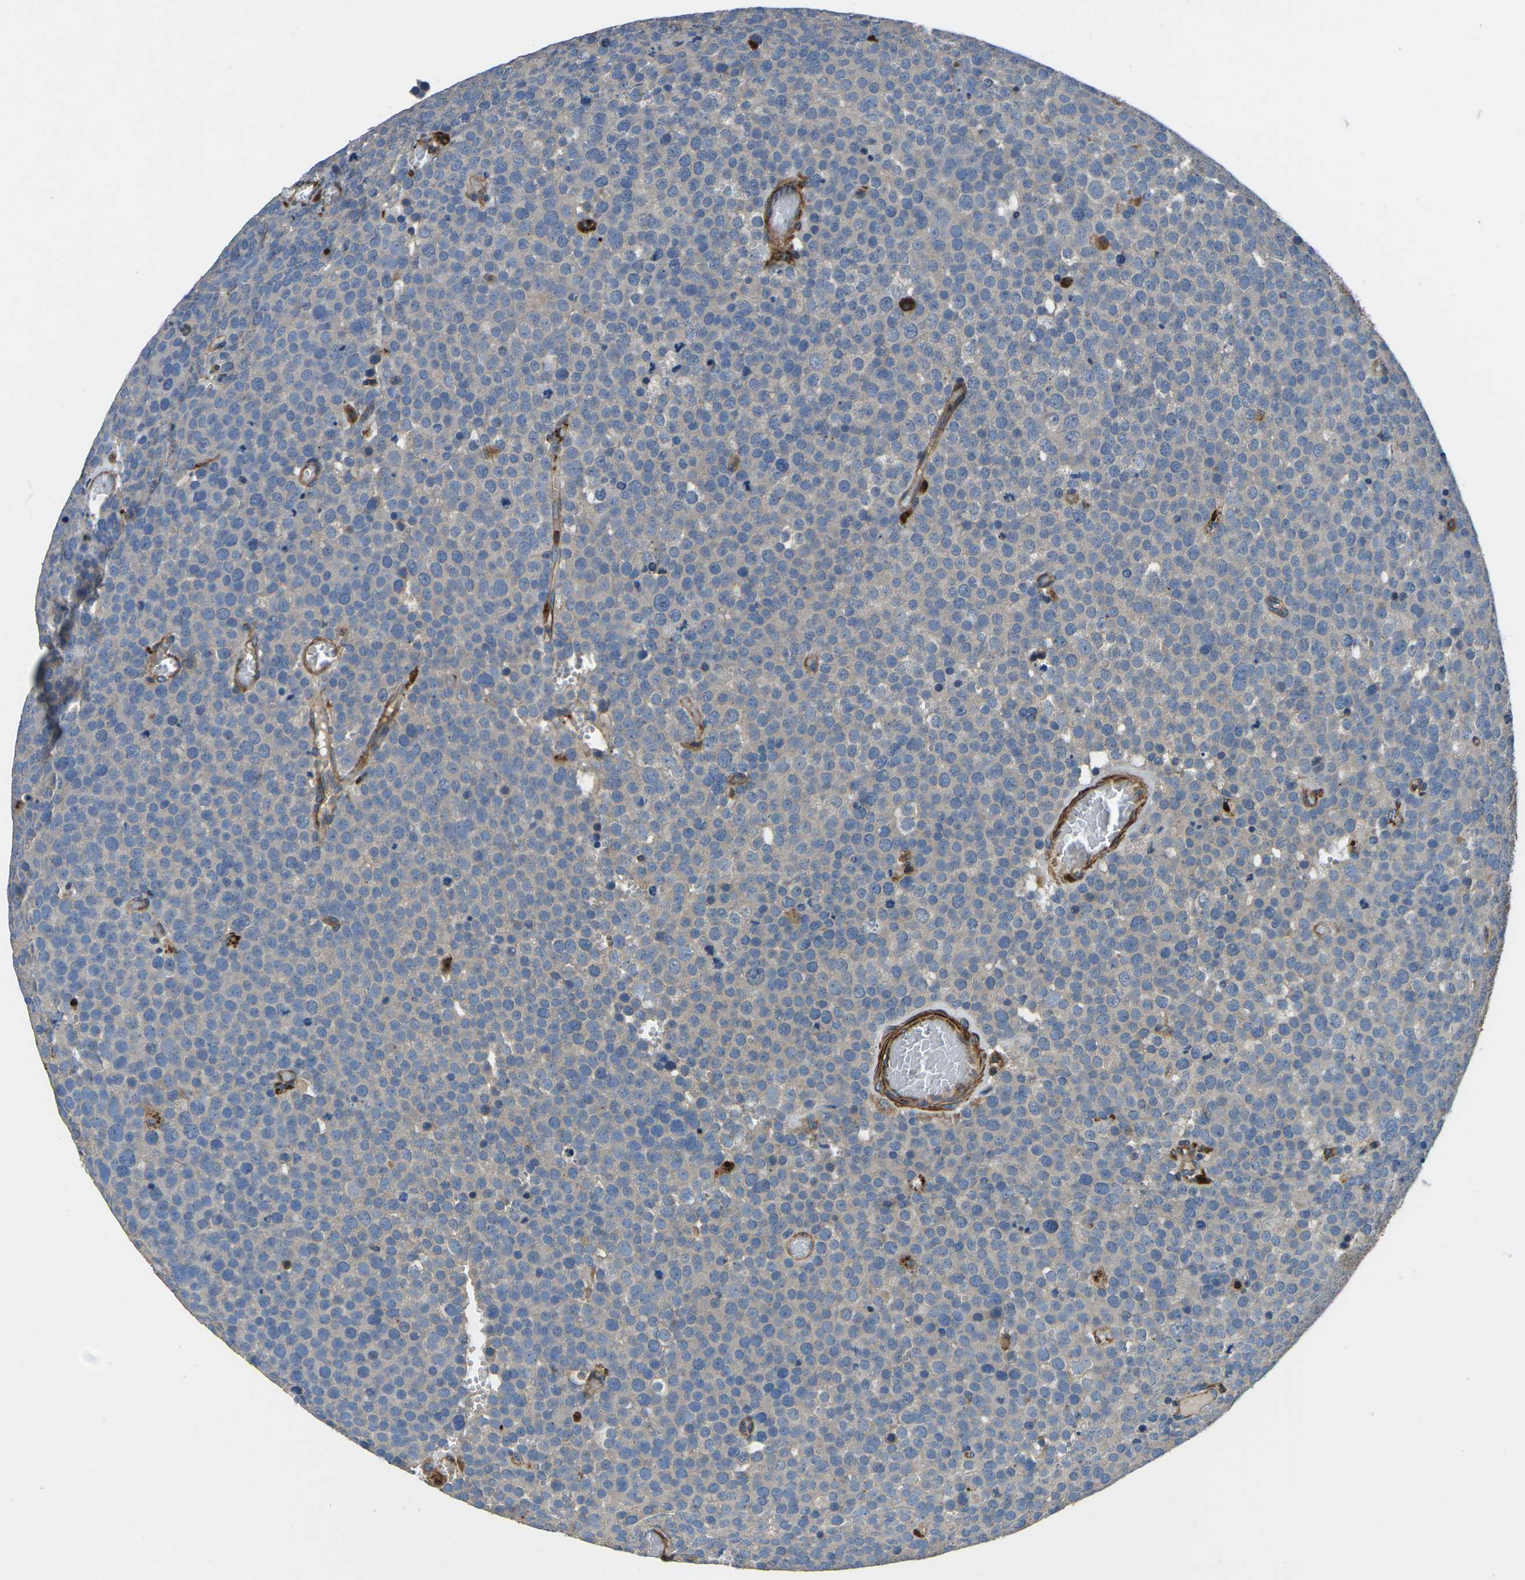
{"staining": {"intensity": "negative", "quantity": "none", "location": "none"}, "tissue": "testis cancer", "cell_type": "Tumor cells", "image_type": "cancer", "snomed": [{"axis": "morphology", "description": "Normal tissue, NOS"}, {"axis": "morphology", "description": "Seminoma, NOS"}, {"axis": "topography", "description": "Testis"}], "caption": "IHC histopathology image of testis cancer (seminoma) stained for a protein (brown), which reveals no expression in tumor cells. The staining was performed using DAB (3,3'-diaminobenzidine) to visualize the protein expression in brown, while the nuclei were stained in blue with hematoxylin (Magnification: 20x).", "gene": "KCNJ15", "patient": {"sex": "male", "age": 71}}